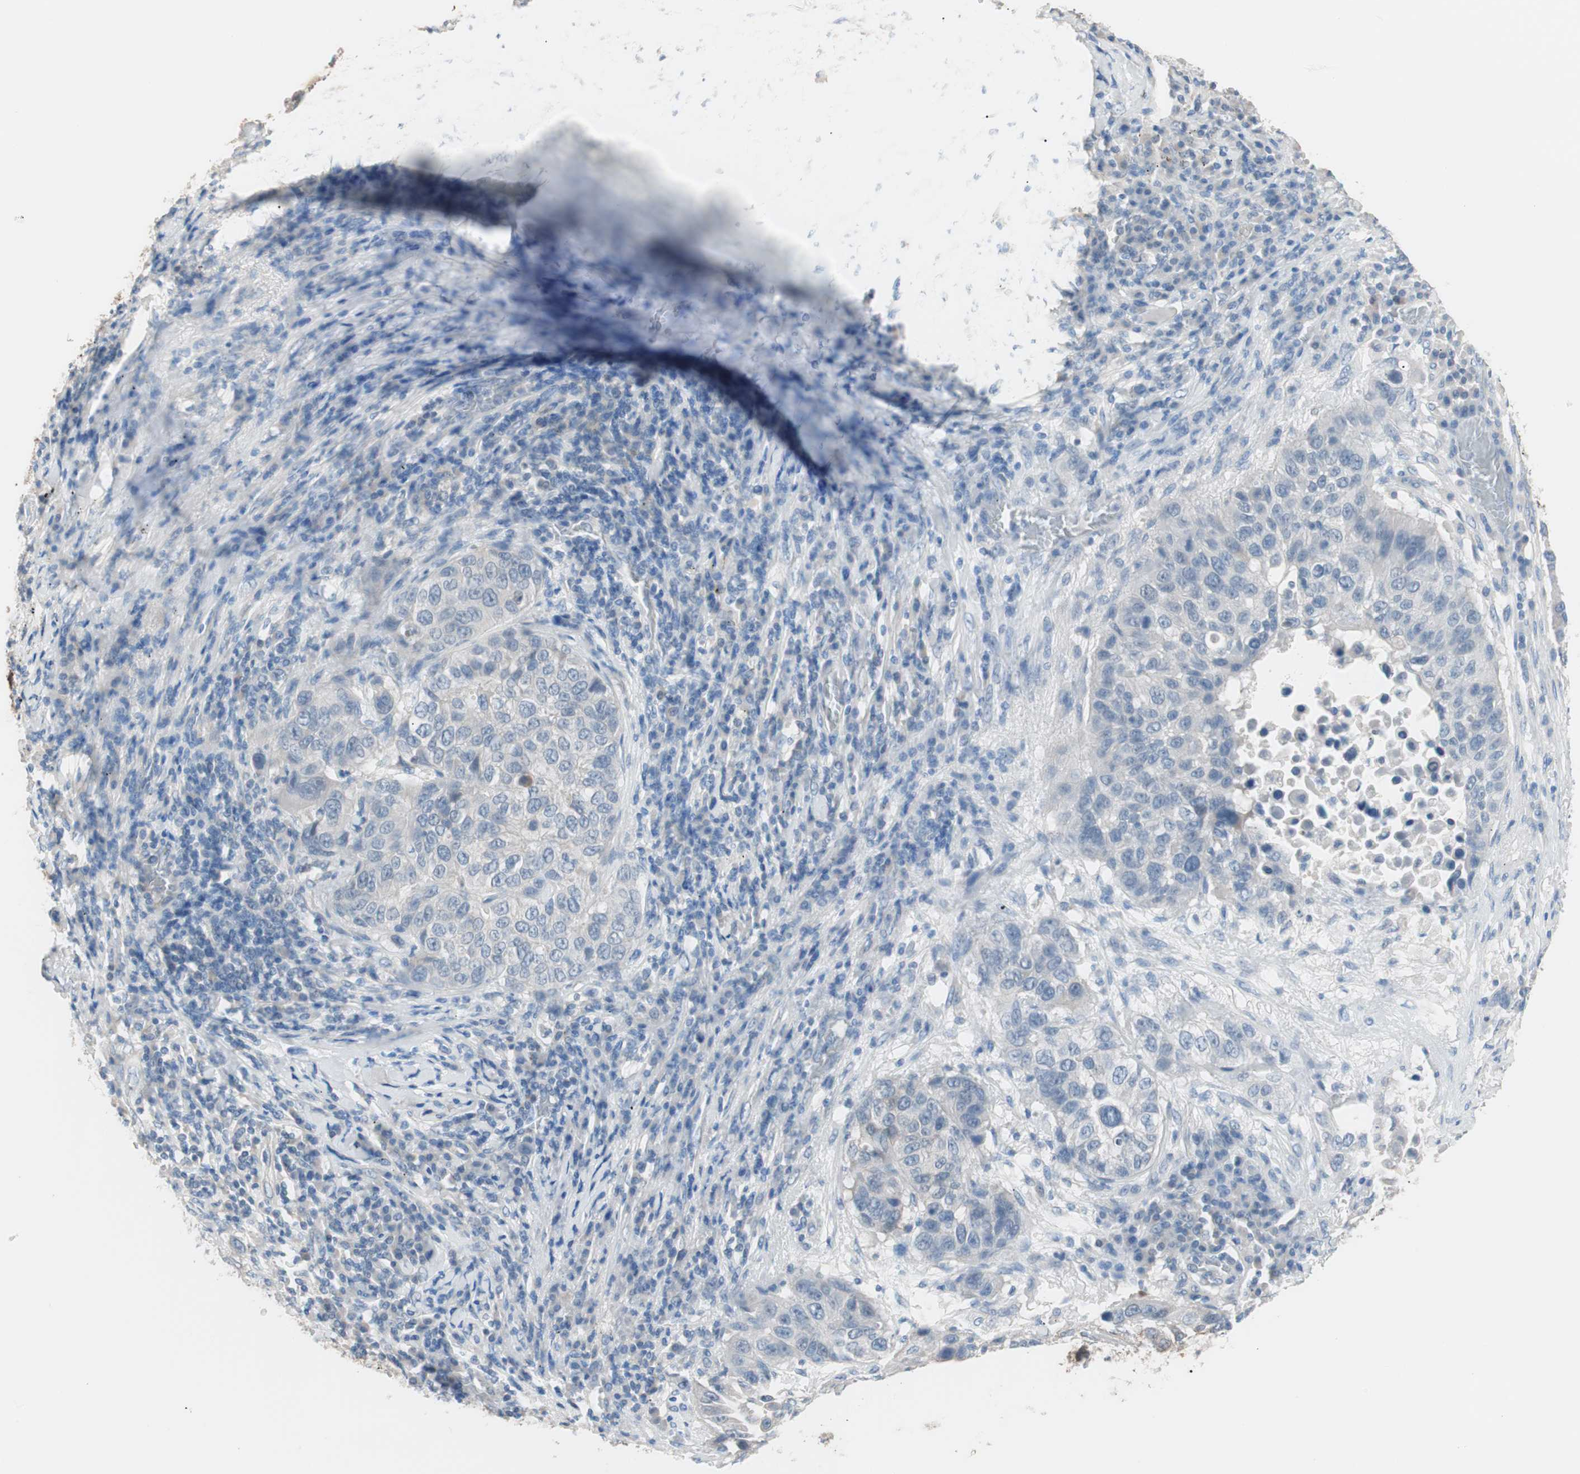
{"staining": {"intensity": "negative", "quantity": "none", "location": "none"}, "tissue": "lung cancer", "cell_type": "Tumor cells", "image_type": "cancer", "snomed": [{"axis": "morphology", "description": "Squamous cell carcinoma, NOS"}, {"axis": "topography", "description": "Lung"}], "caption": "Immunohistochemistry (IHC) micrograph of neoplastic tissue: lung cancer stained with DAB (3,3'-diaminobenzidine) reveals no significant protein staining in tumor cells.", "gene": "VIL1", "patient": {"sex": "male", "age": 57}}